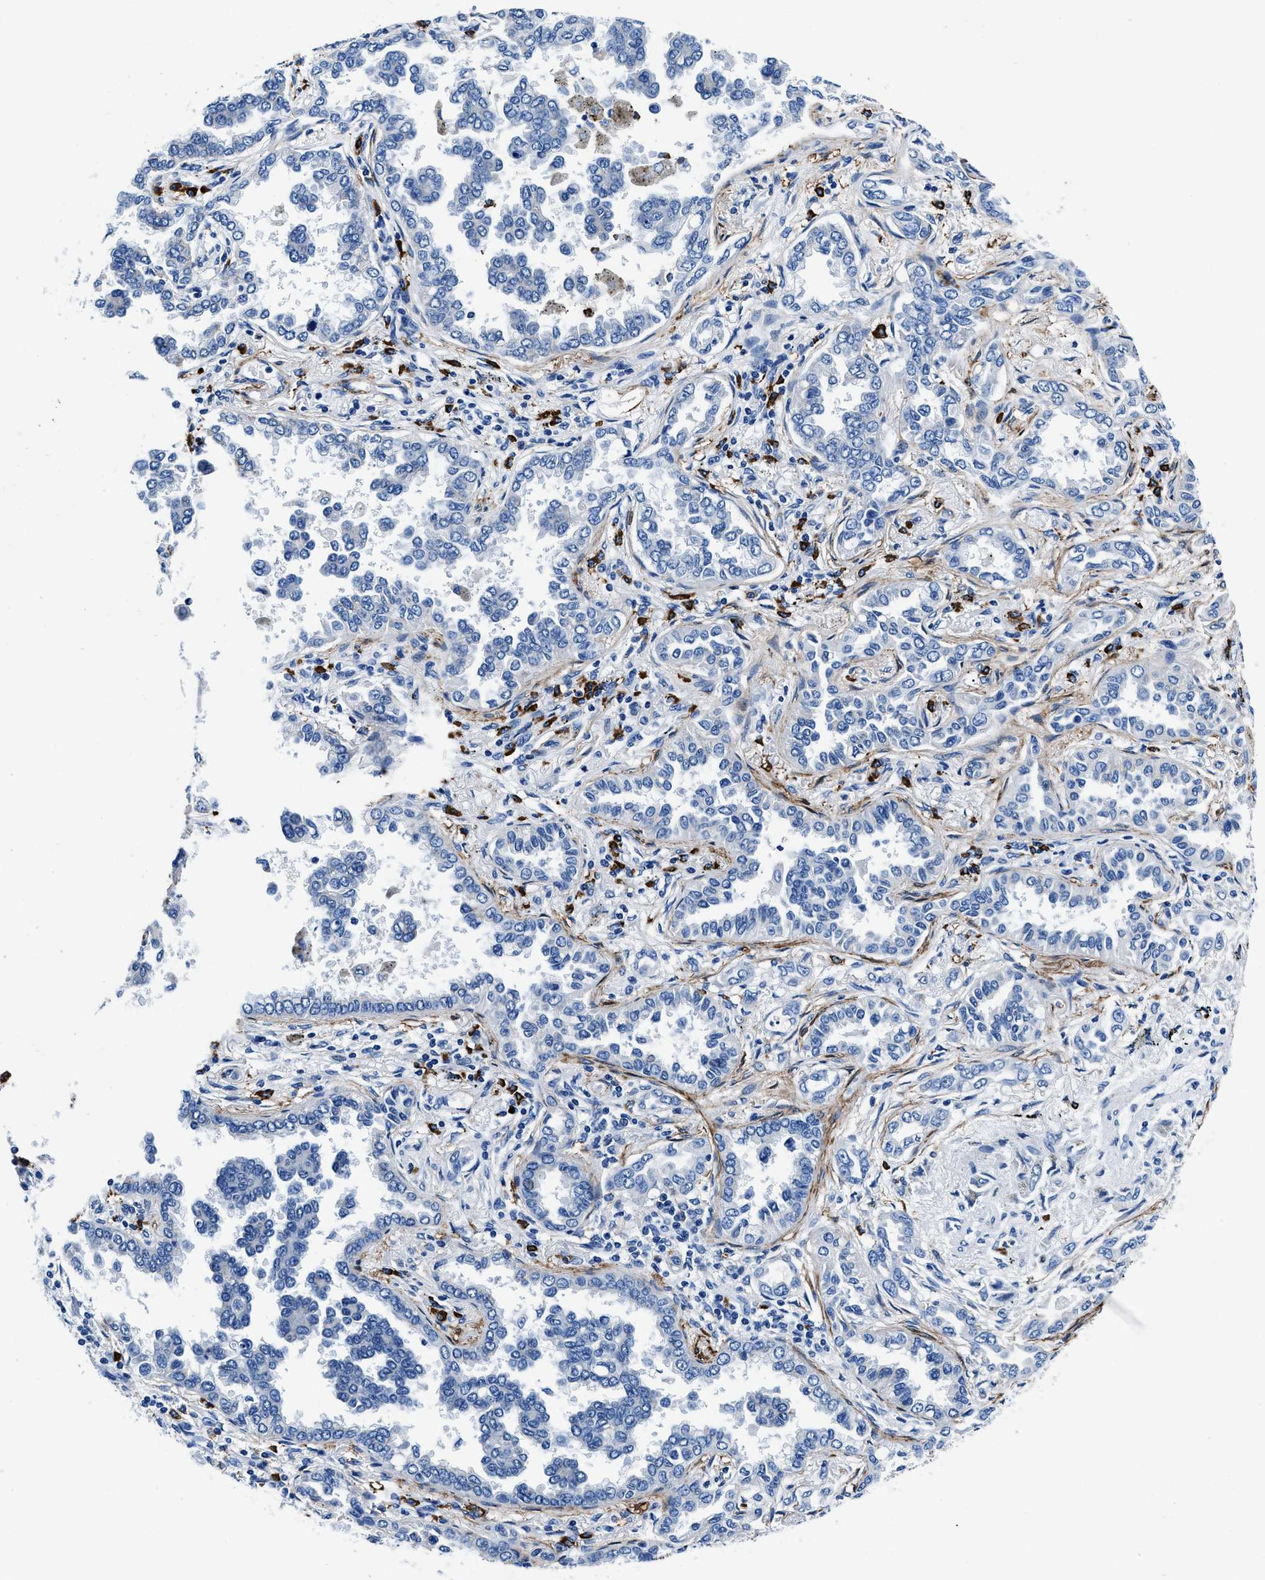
{"staining": {"intensity": "negative", "quantity": "none", "location": "none"}, "tissue": "lung cancer", "cell_type": "Tumor cells", "image_type": "cancer", "snomed": [{"axis": "morphology", "description": "Normal tissue, NOS"}, {"axis": "morphology", "description": "Adenocarcinoma, NOS"}, {"axis": "topography", "description": "Lung"}], "caption": "The immunohistochemistry (IHC) photomicrograph has no significant positivity in tumor cells of lung cancer tissue. (DAB (3,3'-diaminobenzidine) IHC with hematoxylin counter stain).", "gene": "TEX261", "patient": {"sex": "male", "age": 59}}